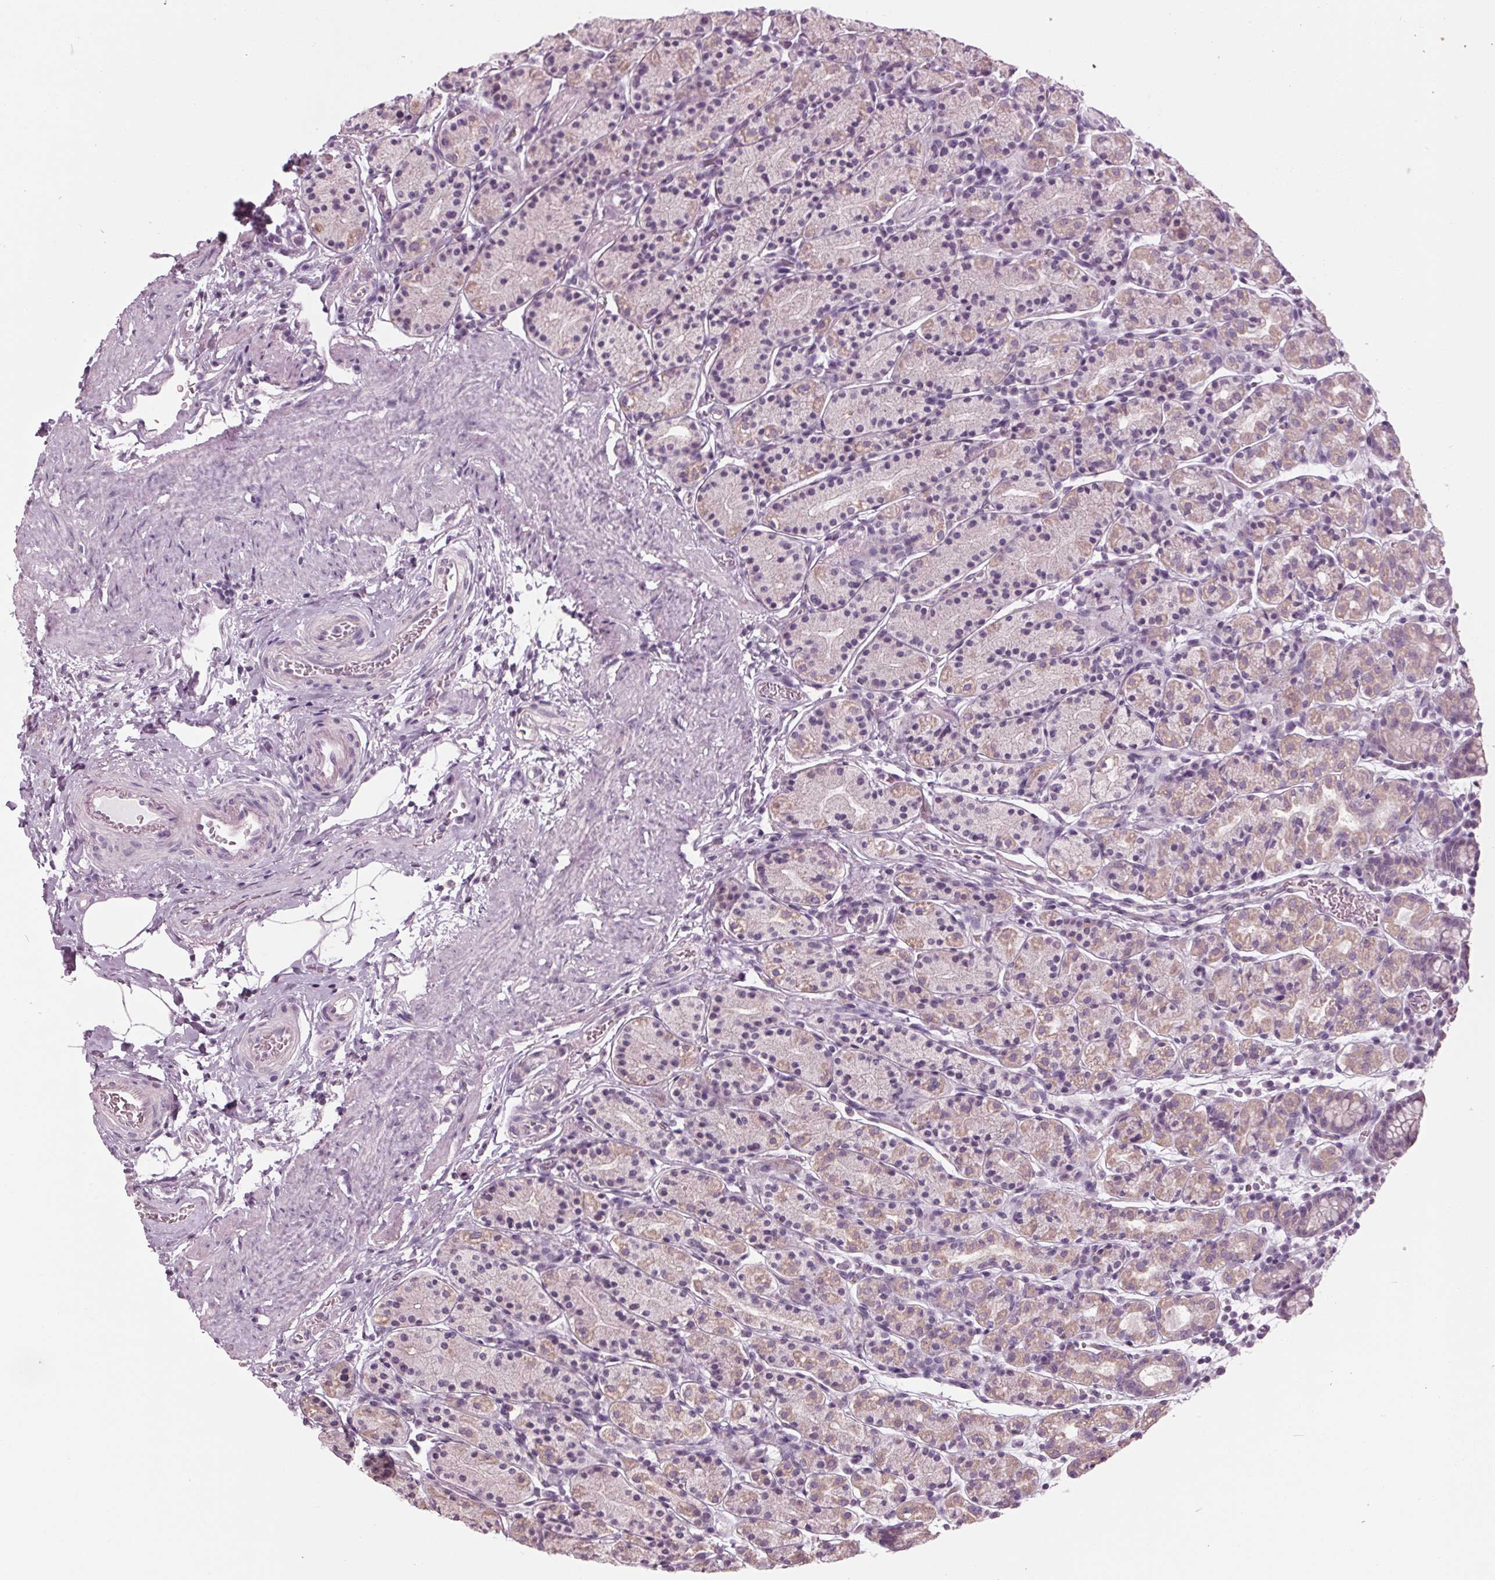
{"staining": {"intensity": "weak", "quantity": "25%-75%", "location": "cytoplasmic/membranous"}, "tissue": "stomach", "cell_type": "Glandular cells", "image_type": "normal", "snomed": [{"axis": "morphology", "description": "Normal tissue, NOS"}, {"axis": "topography", "description": "Stomach, upper"}, {"axis": "topography", "description": "Stomach"}], "caption": "This is a photomicrograph of IHC staining of normal stomach, which shows weak expression in the cytoplasmic/membranous of glandular cells.", "gene": "TNNC2", "patient": {"sex": "male", "age": 62}}